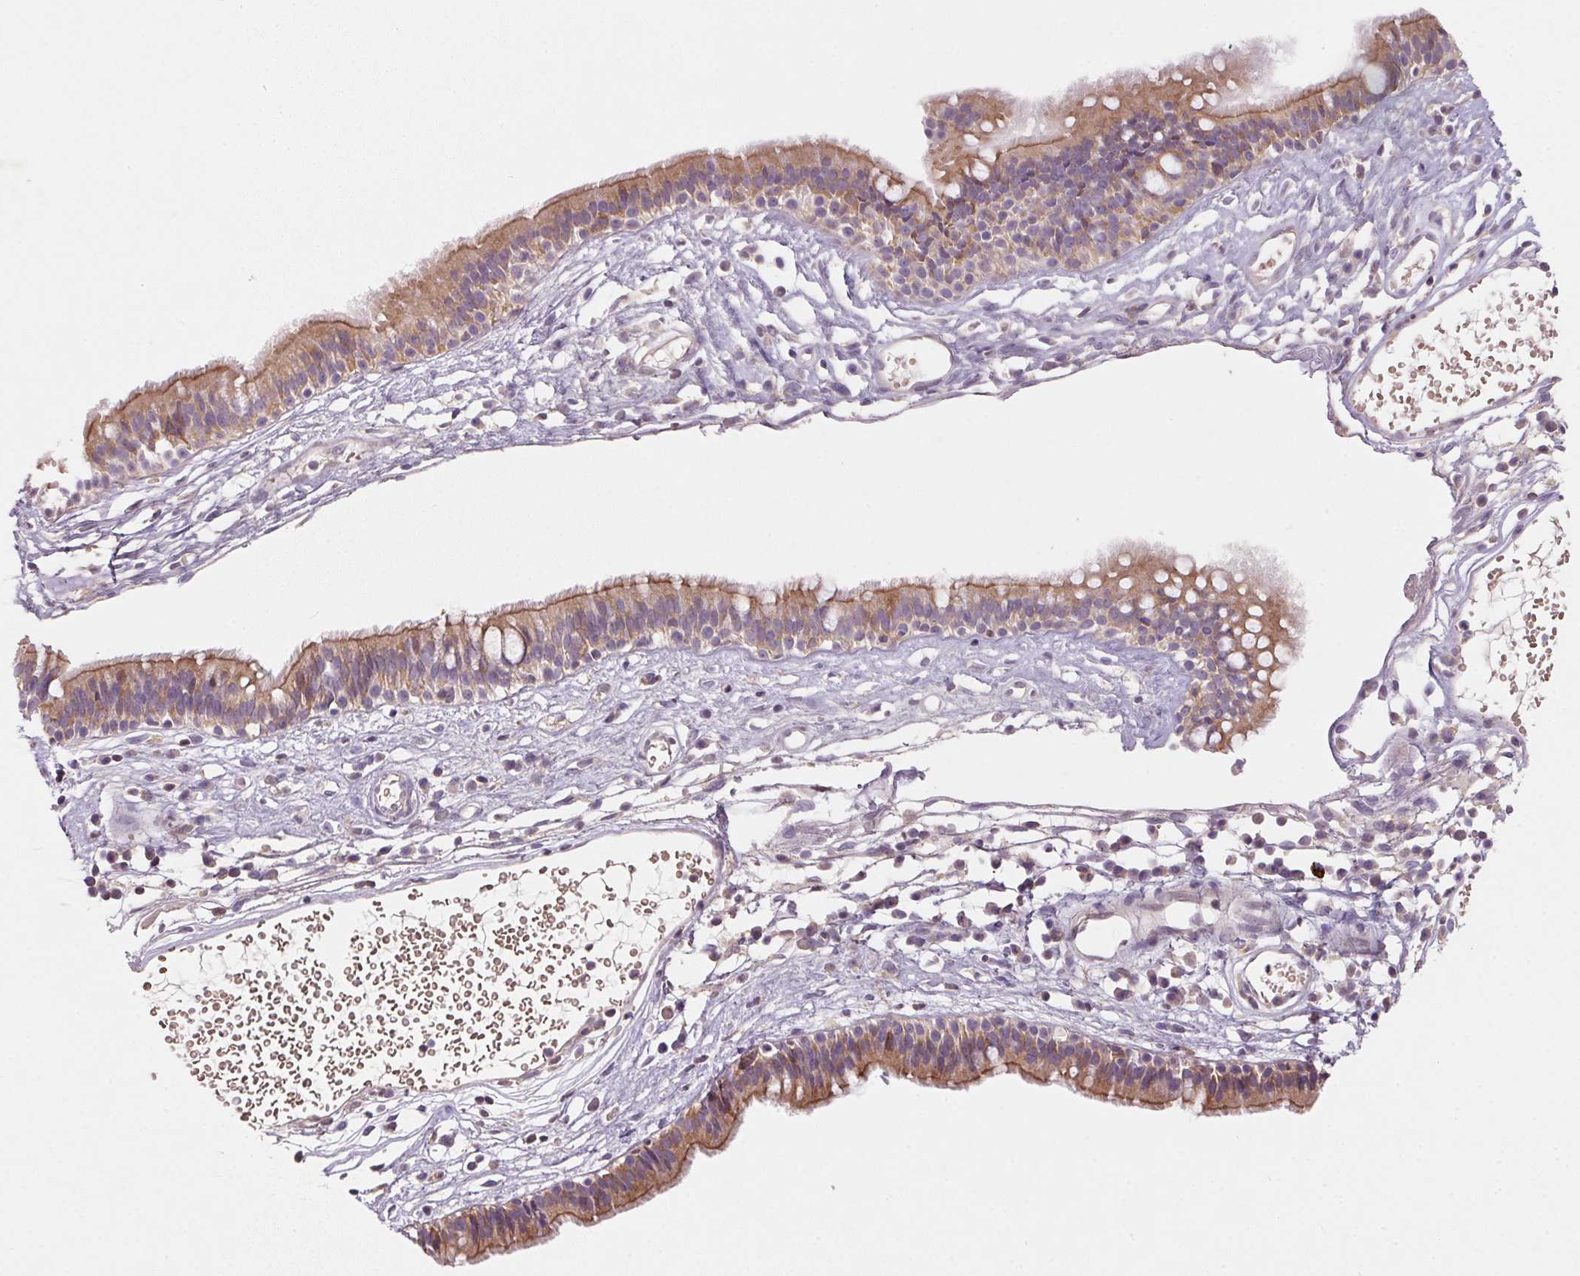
{"staining": {"intensity": "moderate", "quantity": "25%-75%", "location": "cytoplasmic/membranous"}, "tissue": "nasopharynx", "cell_type": "Respiratory epithelial cells", "image_type": "normal", "snomed": [{"axis": "morphology", "description": "Normal tissue, NOS"}, {"axis": "topography", "description": "Nasopharynx"}], "caption": "Brown immunohistochemical staining in benign human nasopharynx displays moderate cytoplasmic/membranous staining in about 25%-75% of respiratory epithelial cells.", "gene": "KCNK15", "patient": {"sex": "male", "age": 24}}